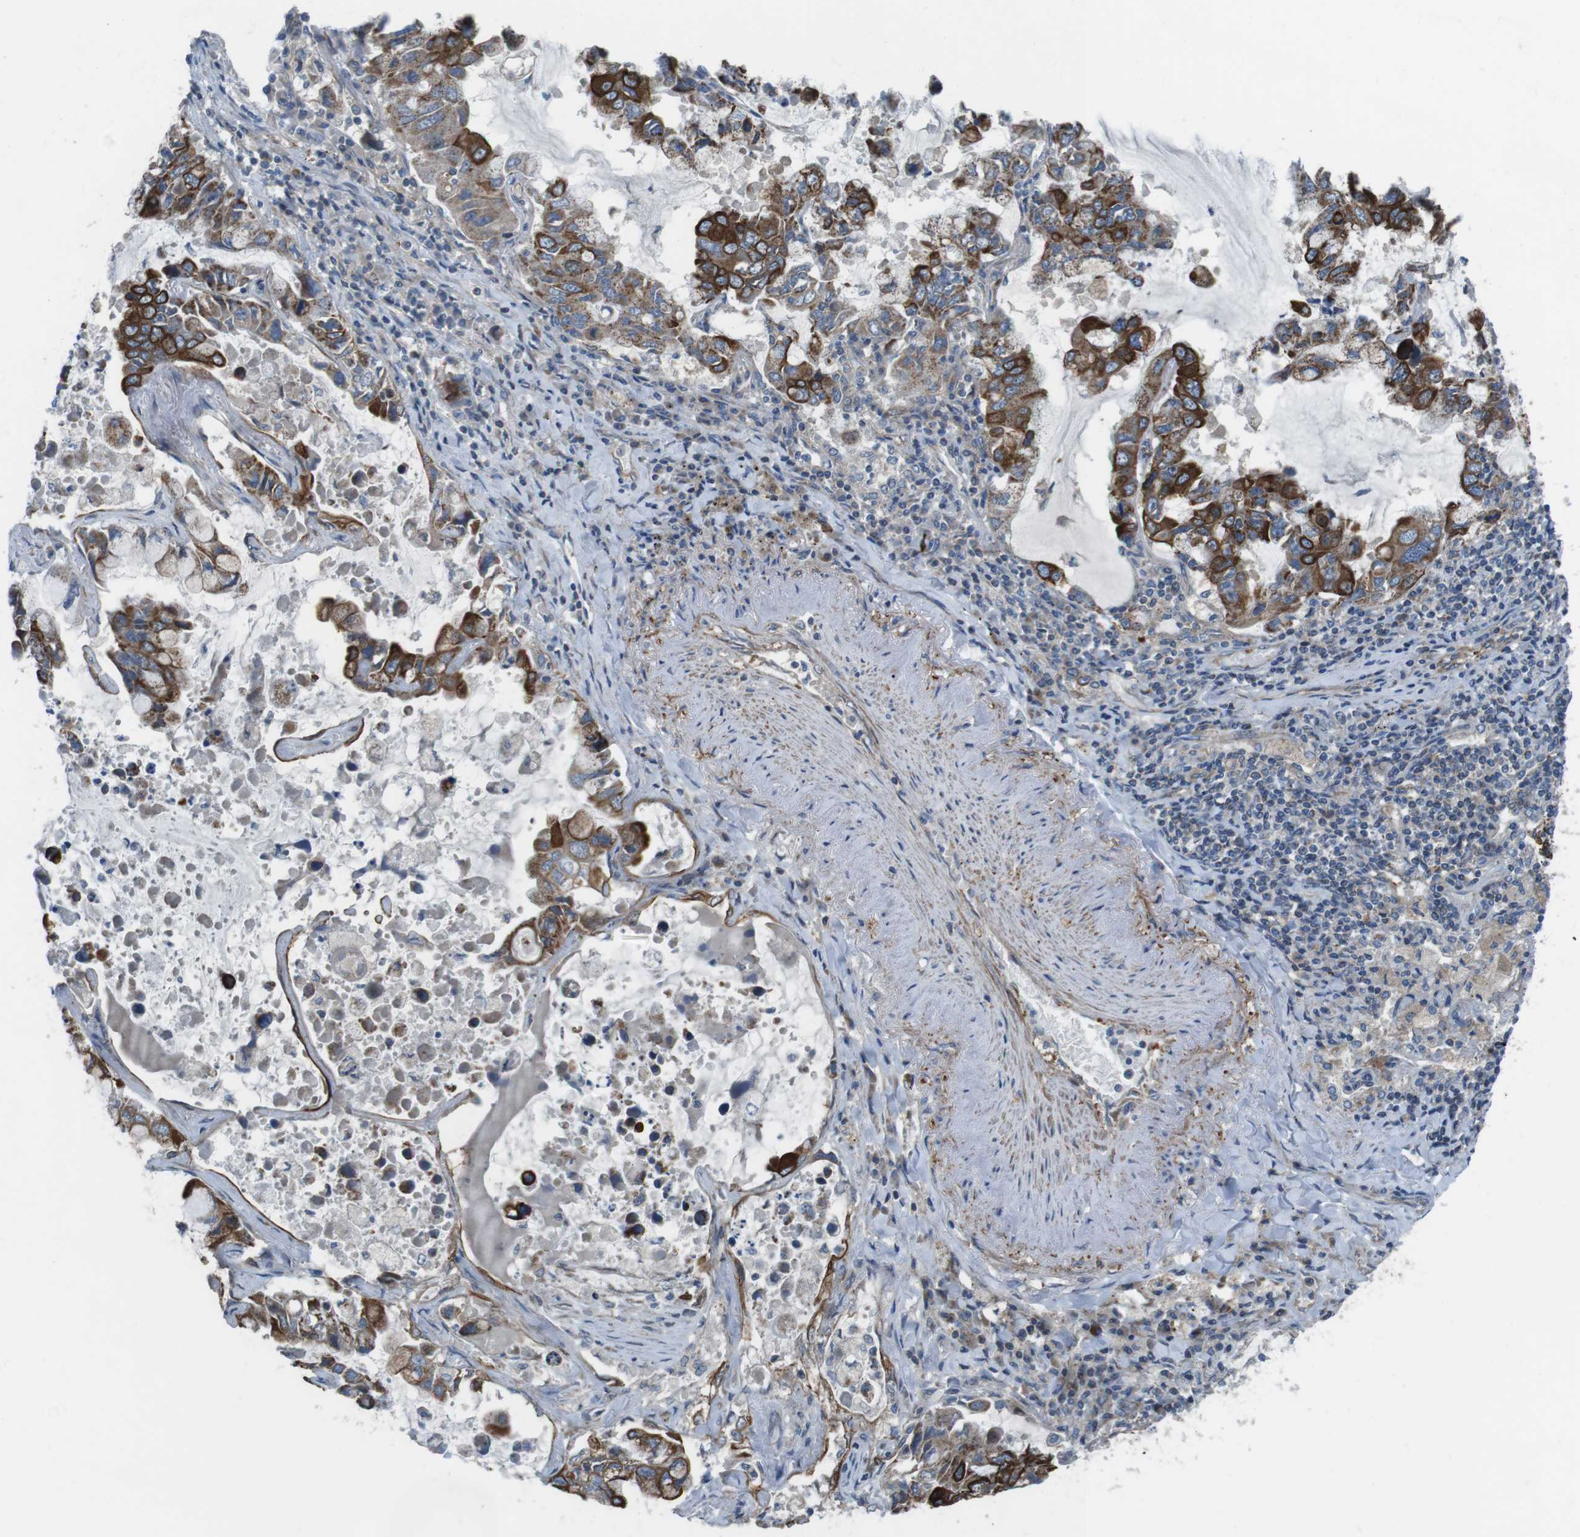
{"staining": {"intensity": "strong", "quantity": ">75%", "location": "cytoplasmic/membranous"}, "tissue": "lung cancer", "cell_type": "Tumor cells", "image_type": "cancer", "snomed": [{"axis": "morphology", "description": "Adenocarcinoma, NOS"}, {"axis": "topography", "description": "Lung"}], "caption": "This photomicrograph exhibits adenocarcinoma (lung) stained with immunohistochemistry to label a protein in brown. The cytoplasmic/membranous of tumor cells show strong positivity for the protein. Nuclei are counter-stained blue.", "gene": "FAM174B", "patient": {"sex": "male", "age": 64}}